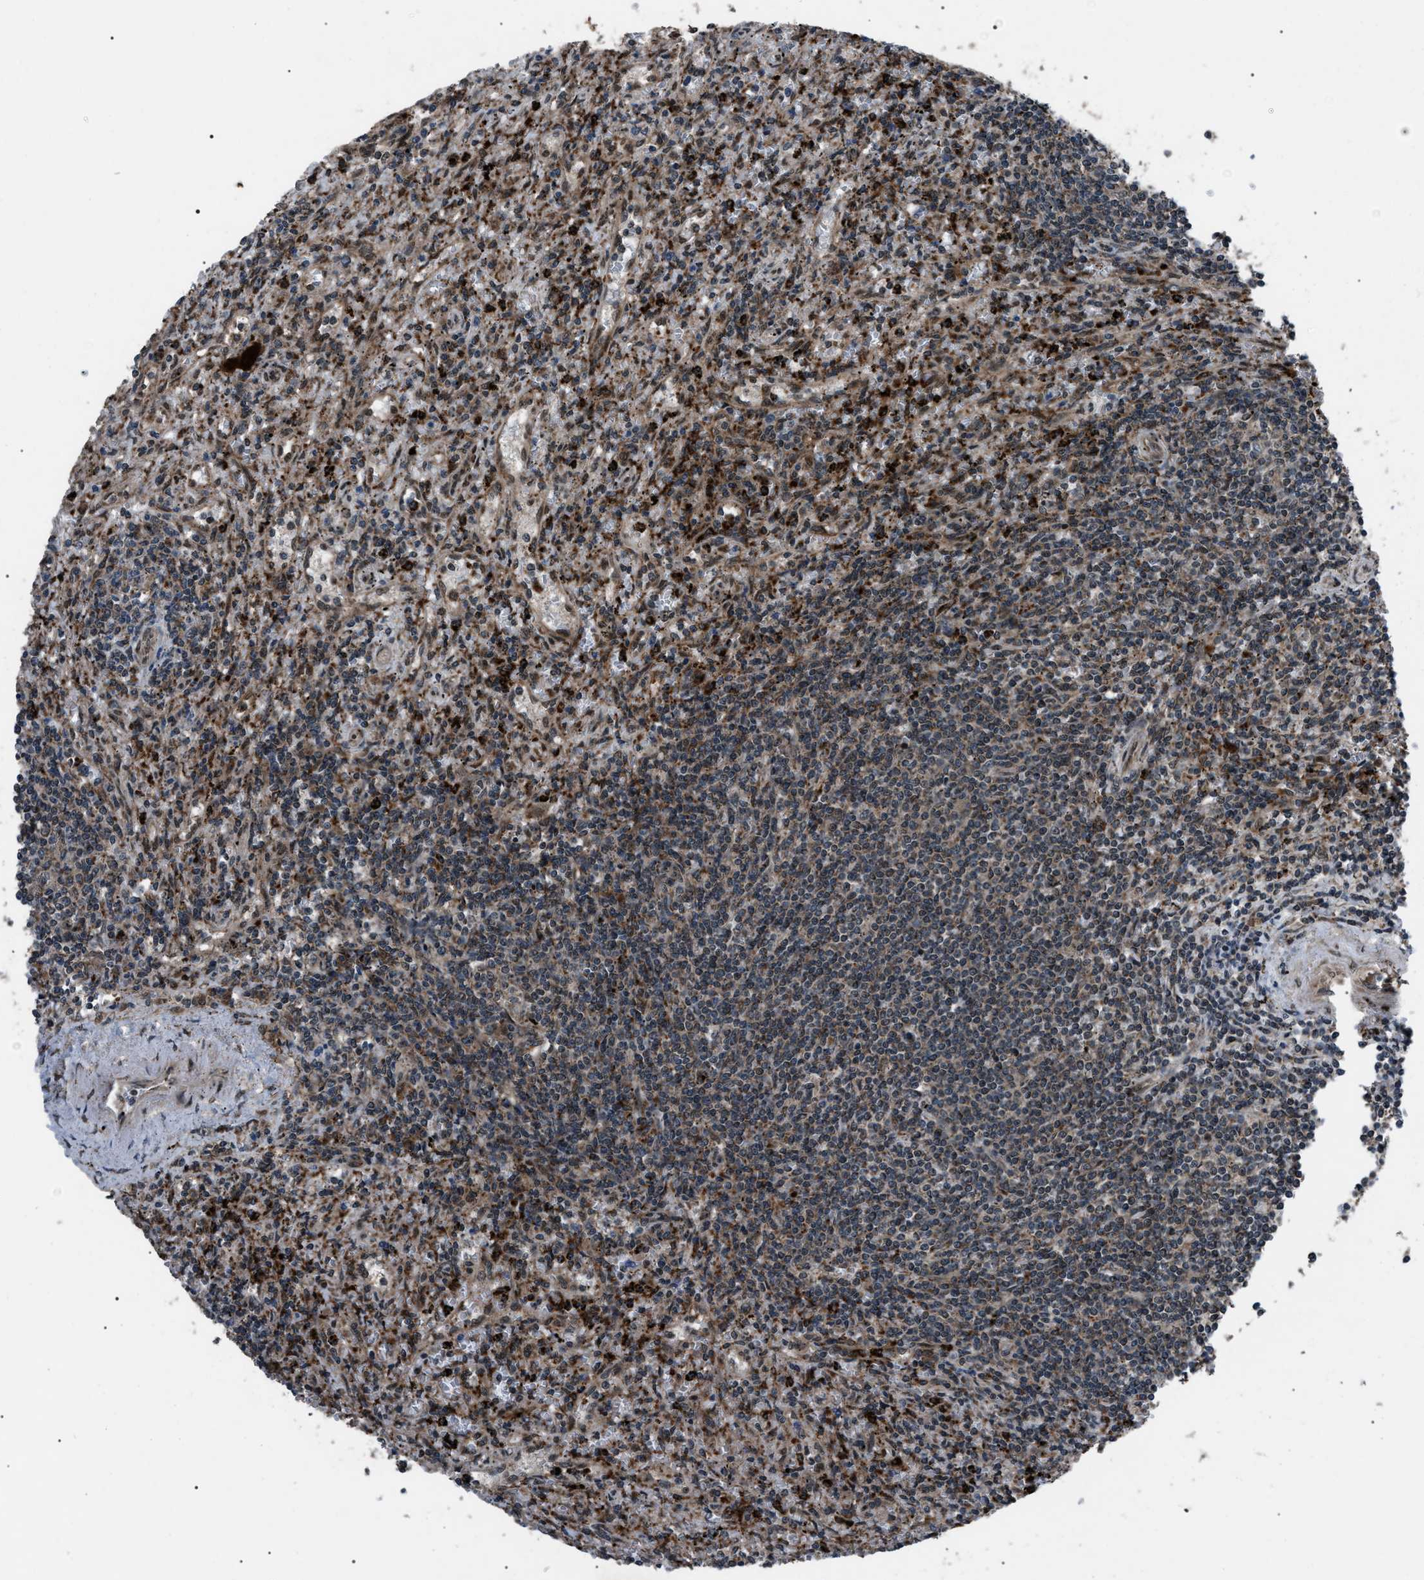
{"staining": {"intensity": "moderate", "quantity": "25%-75%", "location": "cytoplasmic/membranous"}, "tissue": "lymphoma", "cell_type": "Tumor cells", "image_type": "cancer", "snomed": [{"axis": "morphology", "description": "Malignant lymphoma, non-Hodgkin's type, Low grade"}, {"axis": "topography", "description": "Spleen"}], "caption": "The micrograph demonstrates a brown stain indicating the presence of a protein in the cytoplasmic/membranous of tumor cells in lymphoma.", "gene": "ZFAND2A", "patient": {"sex": "male", "age": 76}}